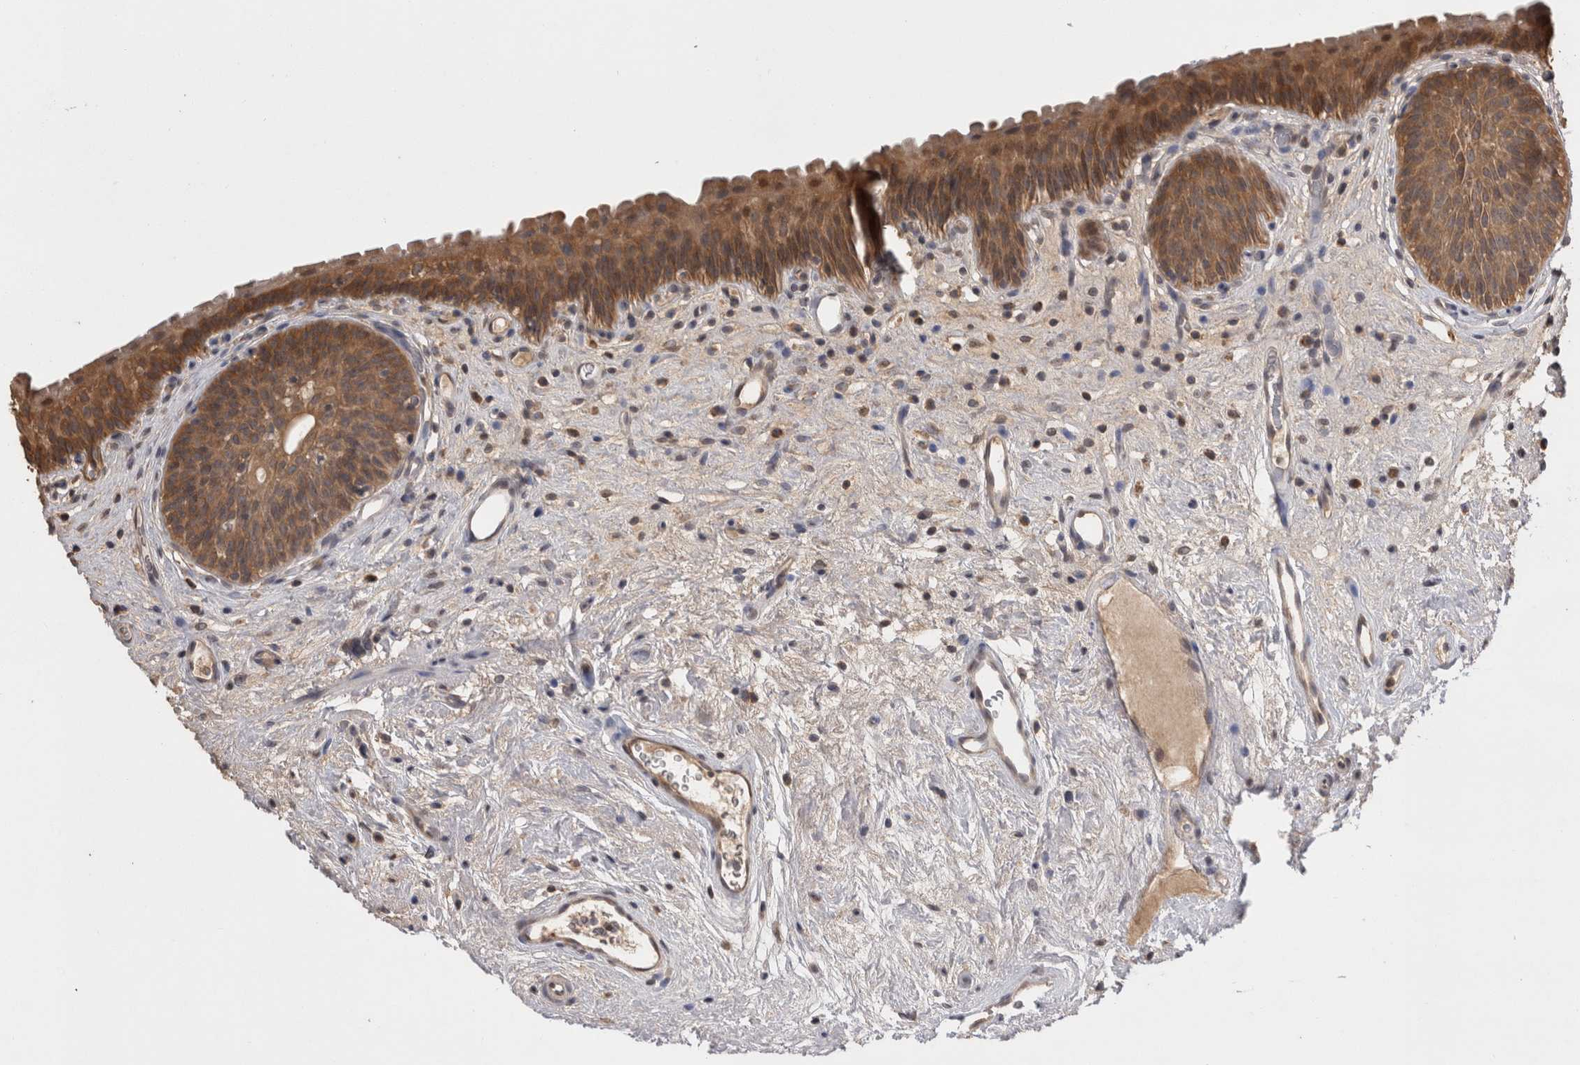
{"staining": {"intensity": "moderate", "quantity": ">75%", "location": "cytoplasmic/membranous"}, "tissue": "urinary bladder", "cell_type": "Urothelial cells", "image_type": "normal", "snomed": [{"axis": "morphology", "description": "Normal tissue, NOS"}, {"axis": "topography", "description": "Urinary bladder"}], "caption": "A brown stain labels moderate cytoplasmic/membranous positivity of a protein in urothelial cells of benign urinary bladder. (DAB (3,3'-diaminobenzidine) IHC with brightfield microscopy, high magnification).", "gene": "PREP", "patient": {"sex": "male", "age": 83}}